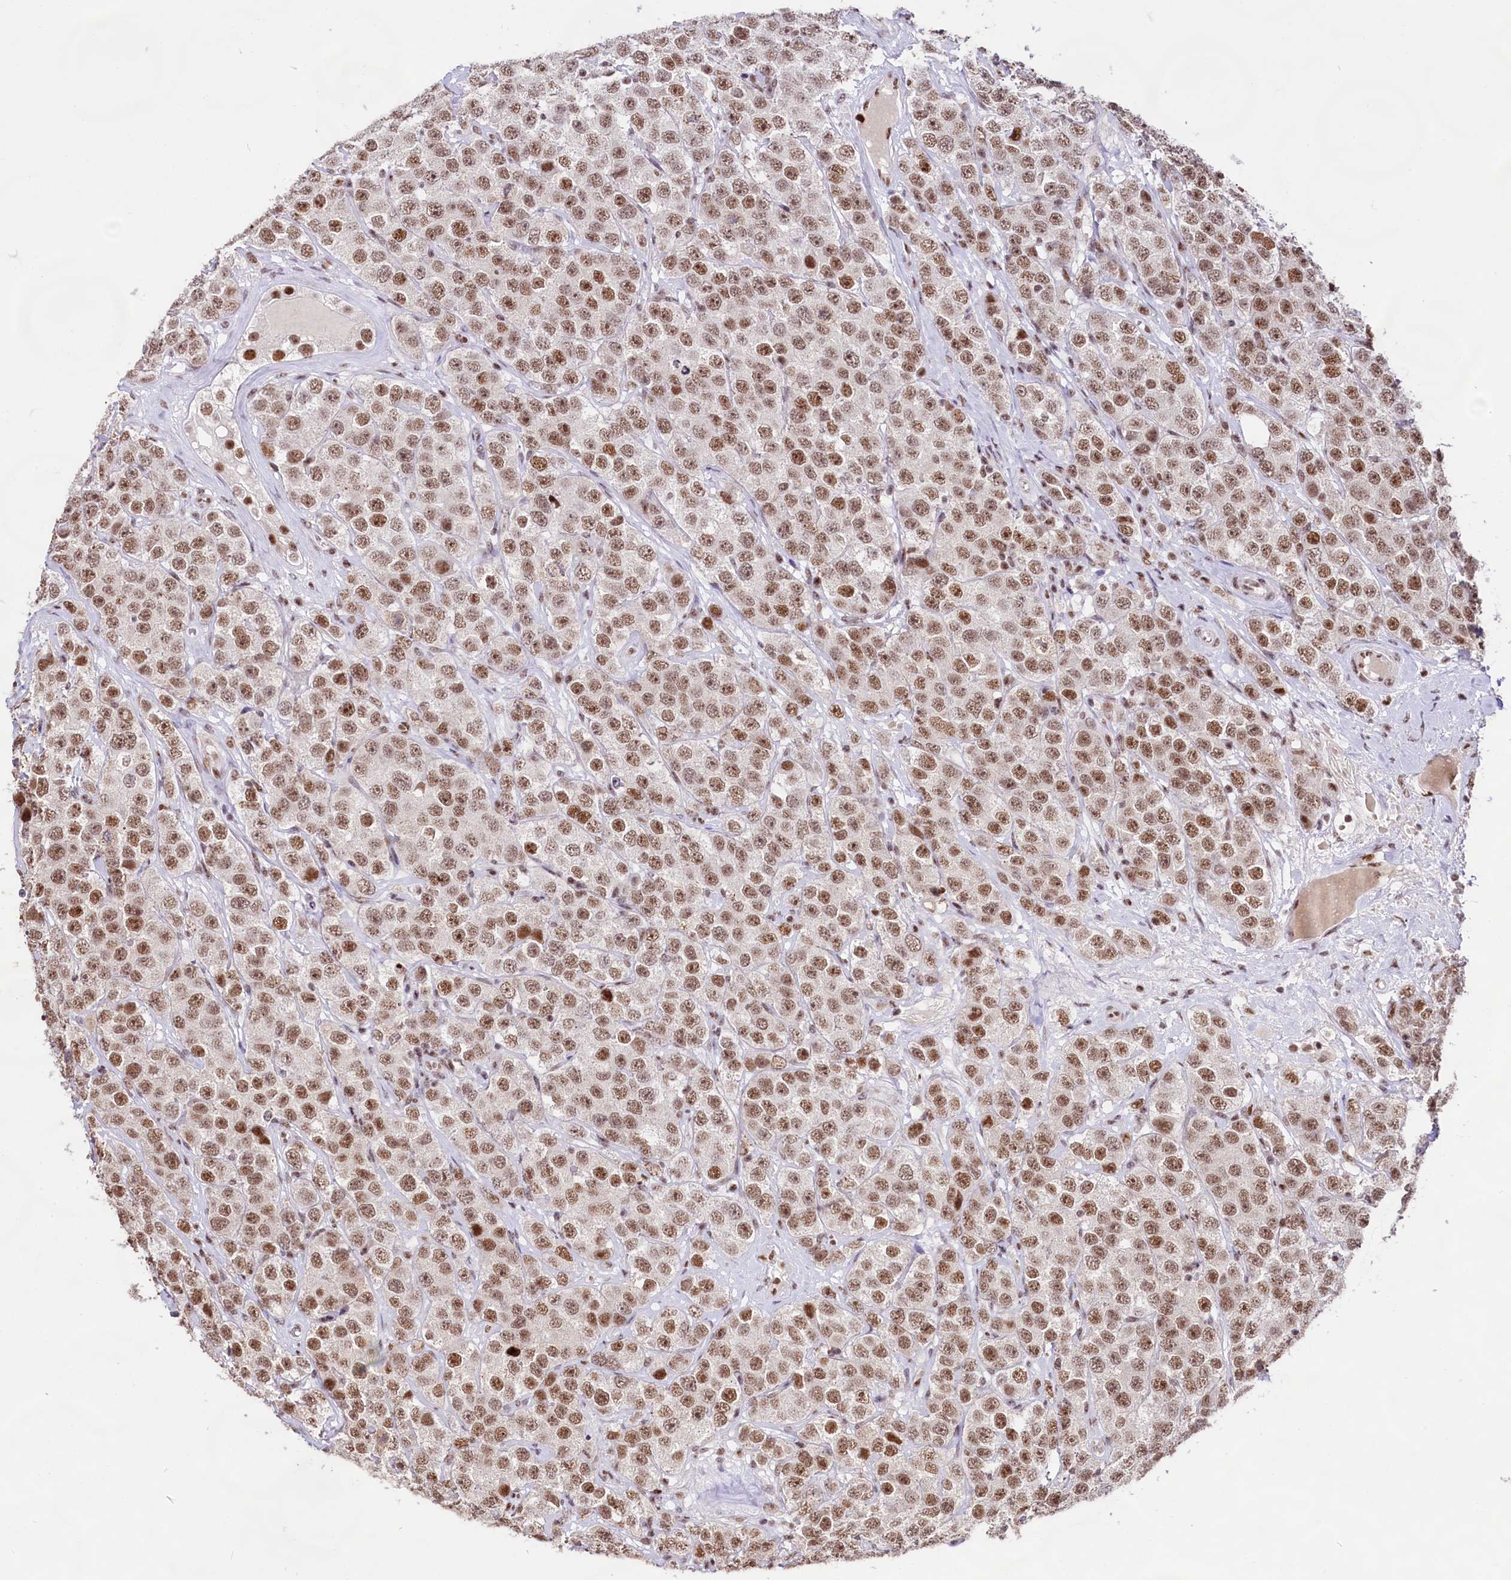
{"staining": {"intensity": "moderate", "quantity": ">75%", "location": "nuclear"}, "tissue": "testis cancer", "cell_type": "Tumor cells", "image_type": "cancer", "snomed": [{"axis": "morphology", "description": "Seminoma, NOS"}, {"axis": "topography", "description": "Testis"}], "caption": "Immunohistochemistry (IHC) (DAB (3,3'-diaminobenzidine)) staining of testis cancer shows moderate nuclear protein positivity in about >75% of tumor cells.", "gene": "HIRA", "patient": {"sex": "male", "age": 28}}